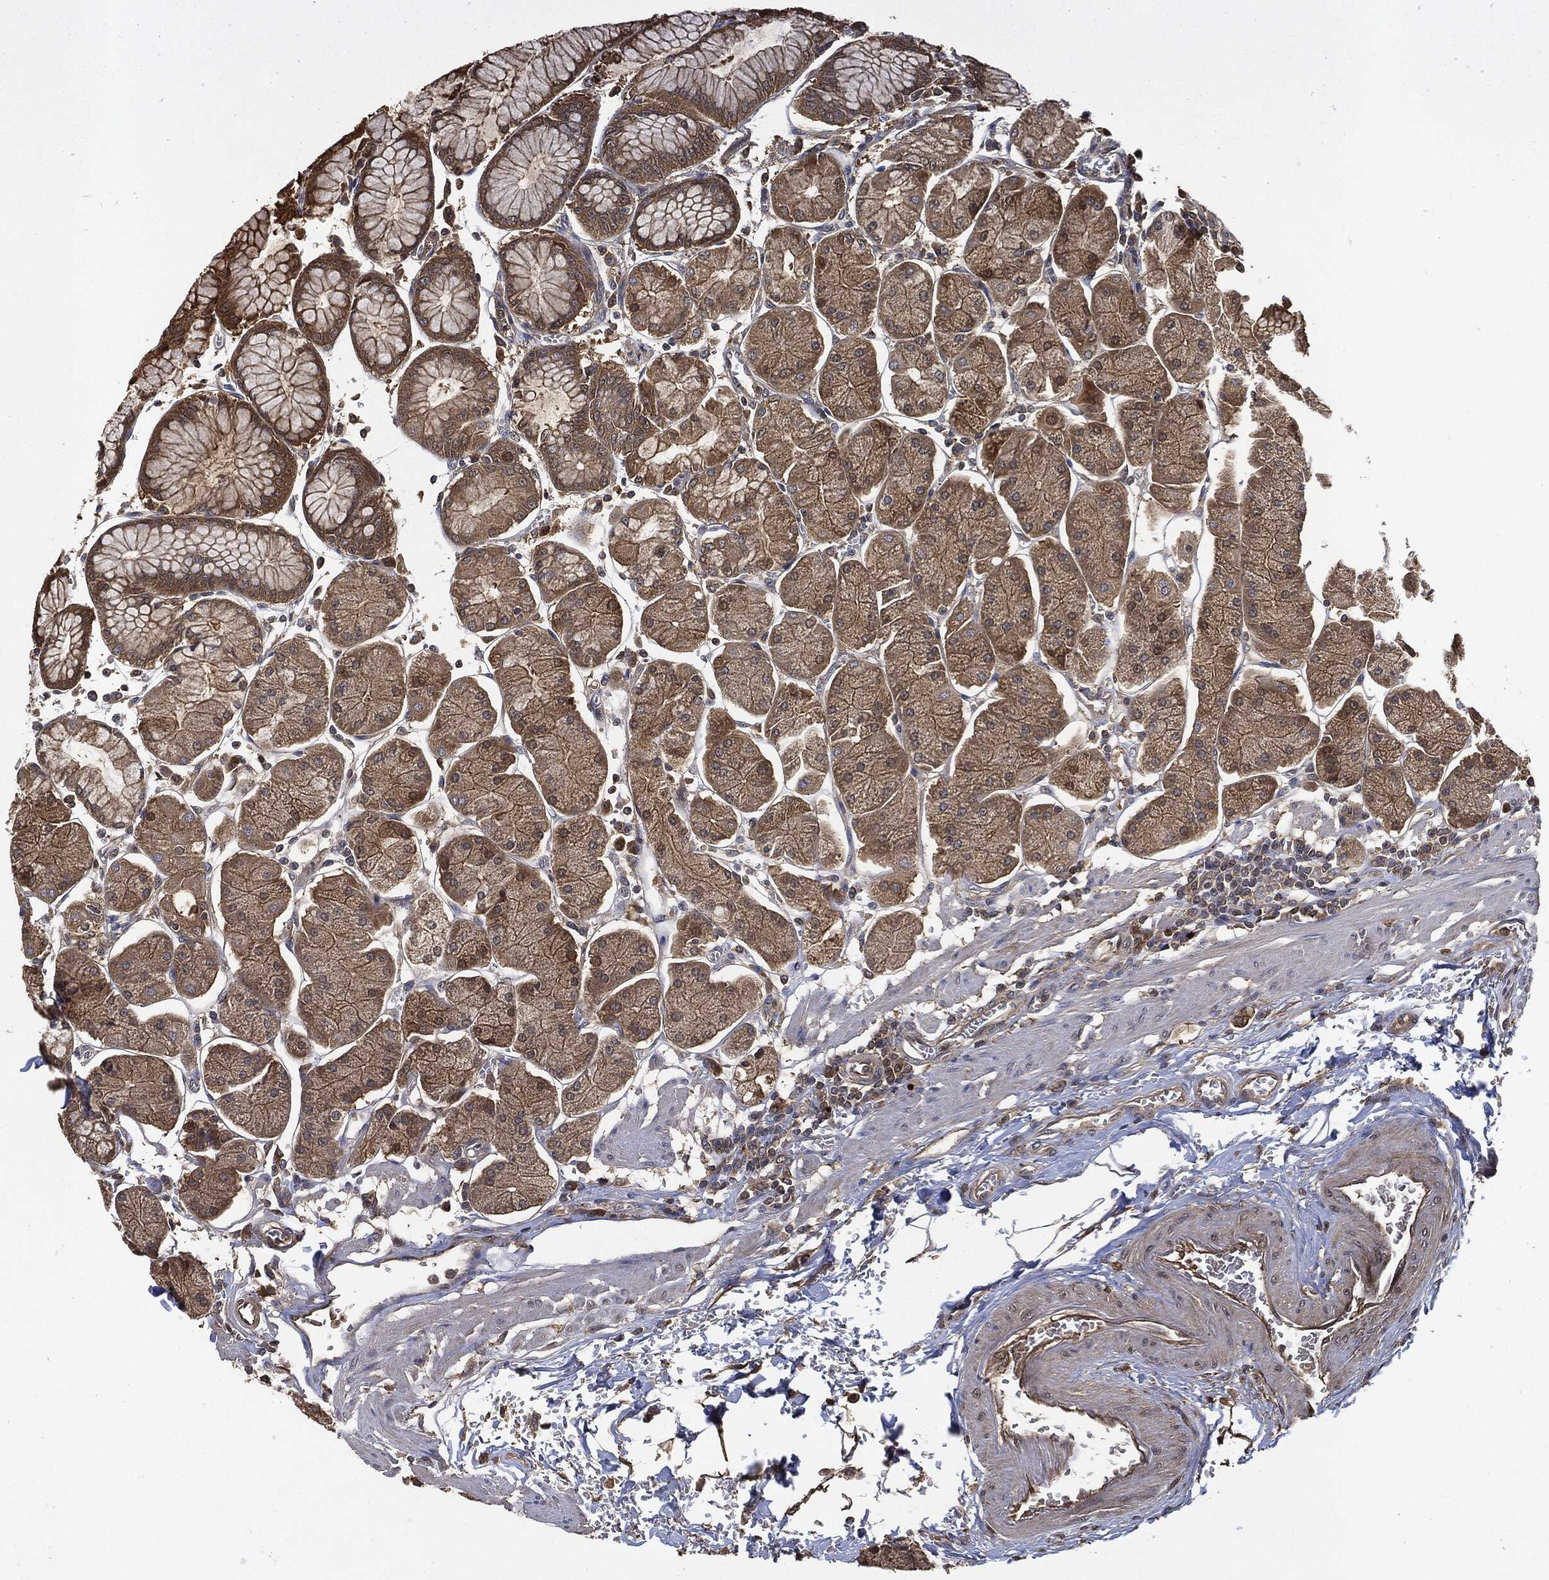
{"staining": {"intensity": "moderate", "quantity": "25%-75%", "location": "cytoplasmic/membranous"}, "tissue": "stomach", "cell_type": "Glandular cells", "image_type": "normal", "snomed": [{"axis": "morphology", "description": "Normal tissue, NOS"}, {"axis": "morphology", "description": "Adenocarcinoma, NOS"}, {"axis": "topography", "description": "Stomach, upper"}, {"axis": "topography", "description": "Stomach"}], "caption": "A histopathology image of human stomach stained for a protein displays moderate cytoplasmic/membranous brown staining in glandular cells. (Stains: DAB in brown, nuclei in blue, Microscopy: brightfield microscopy at high magnification).", "gene": "BRAF", "patient": {"sex": "male", "age": 76}}